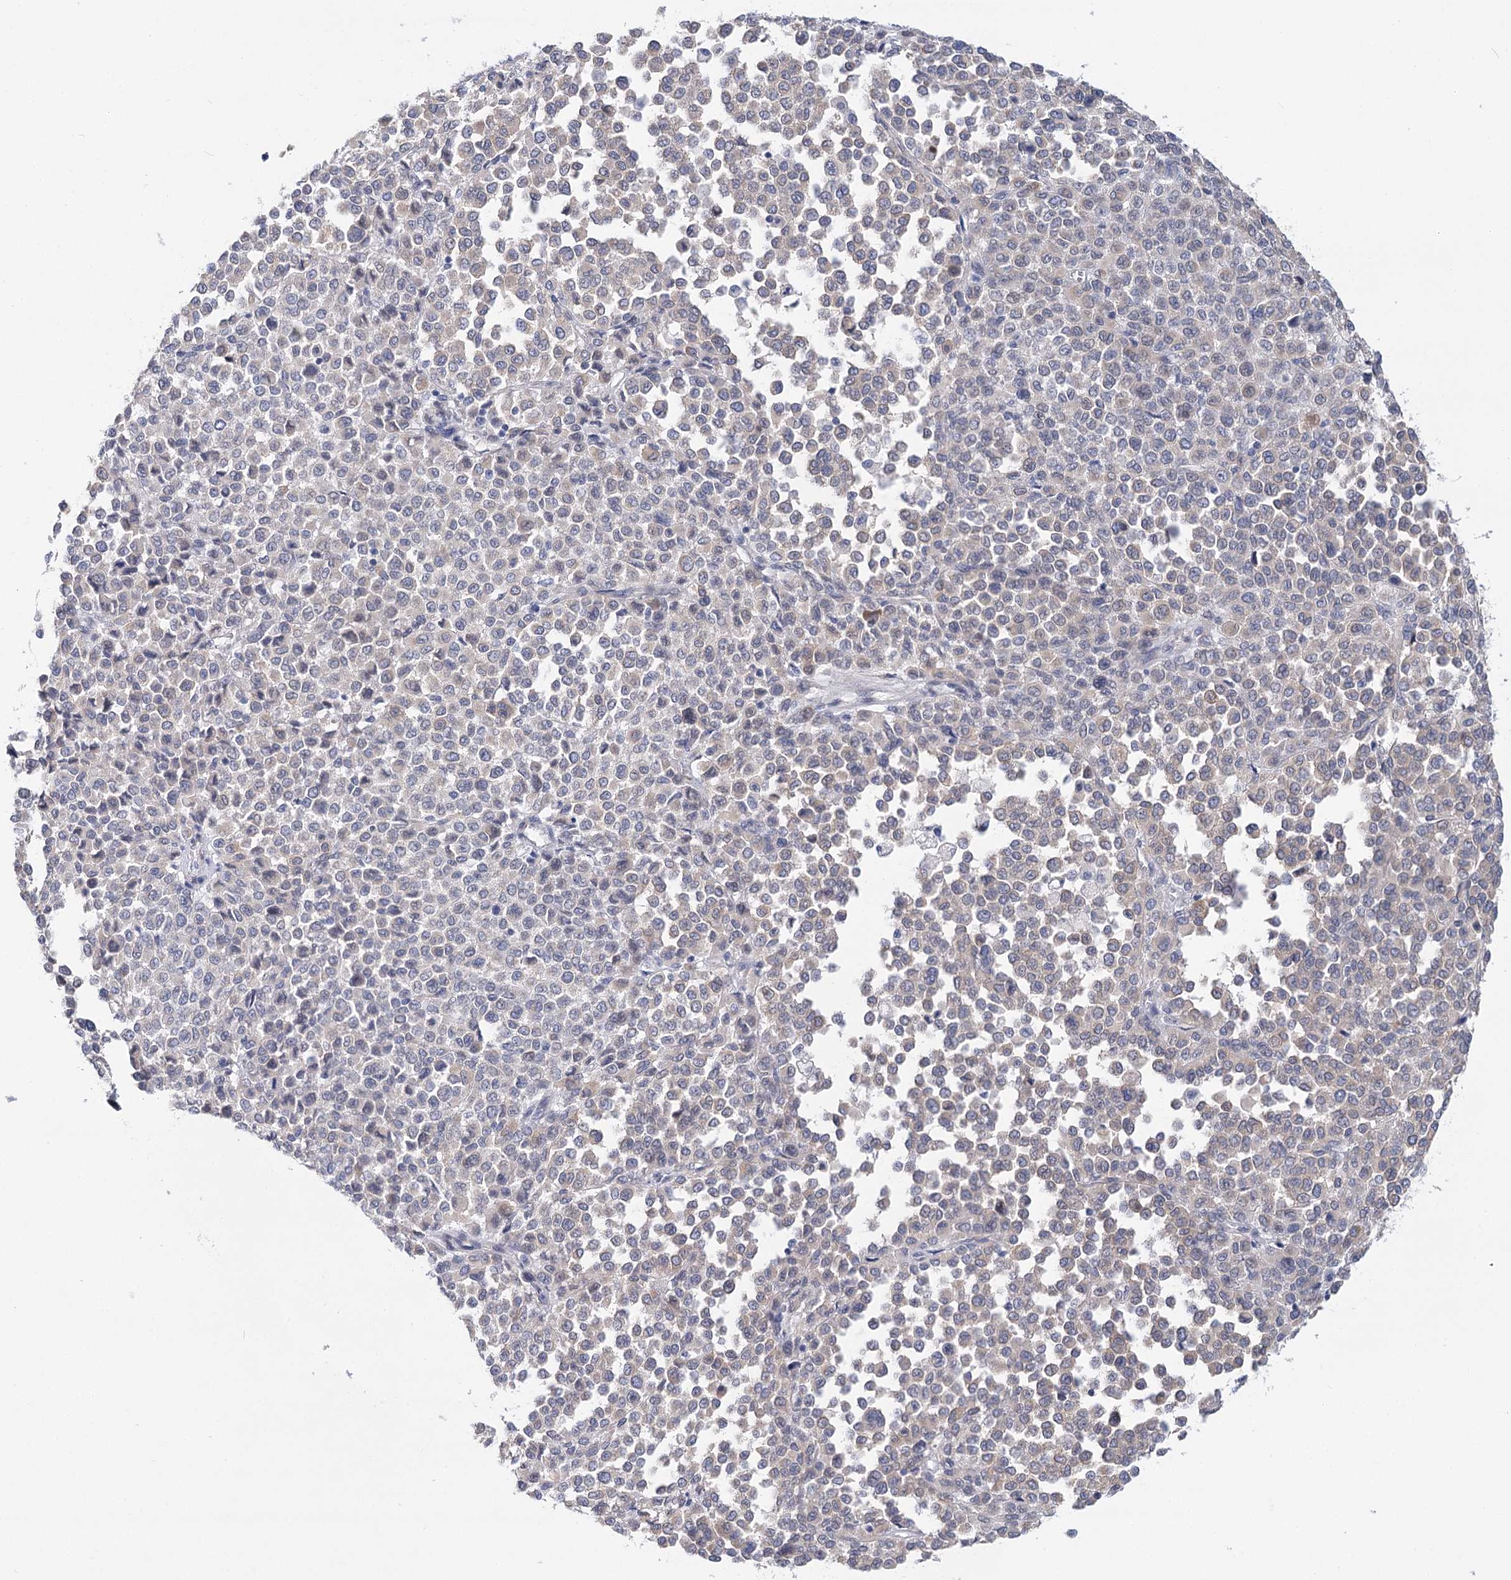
{"staining": {"intensity": "negative", "quantity": "none", "location": "none"}, "tissue": "melanoma", "cell_type": "Tumor cells", "image_type": "cancer", "snomed": [{"axis": "morphology", "description": "Malignant melanoma, Metastatic site"}, {"axis": "topography", "description": "Pancreas"}], "caption": "This histopathology image is of malignant melanoma (metastatic site) stained with IHC to label a protein in brown with the nuclei are counter-stained blue. There is no staining in tumor cells.", "gene": "TEX12", "patient": {"sex": "female", "age": 30}}